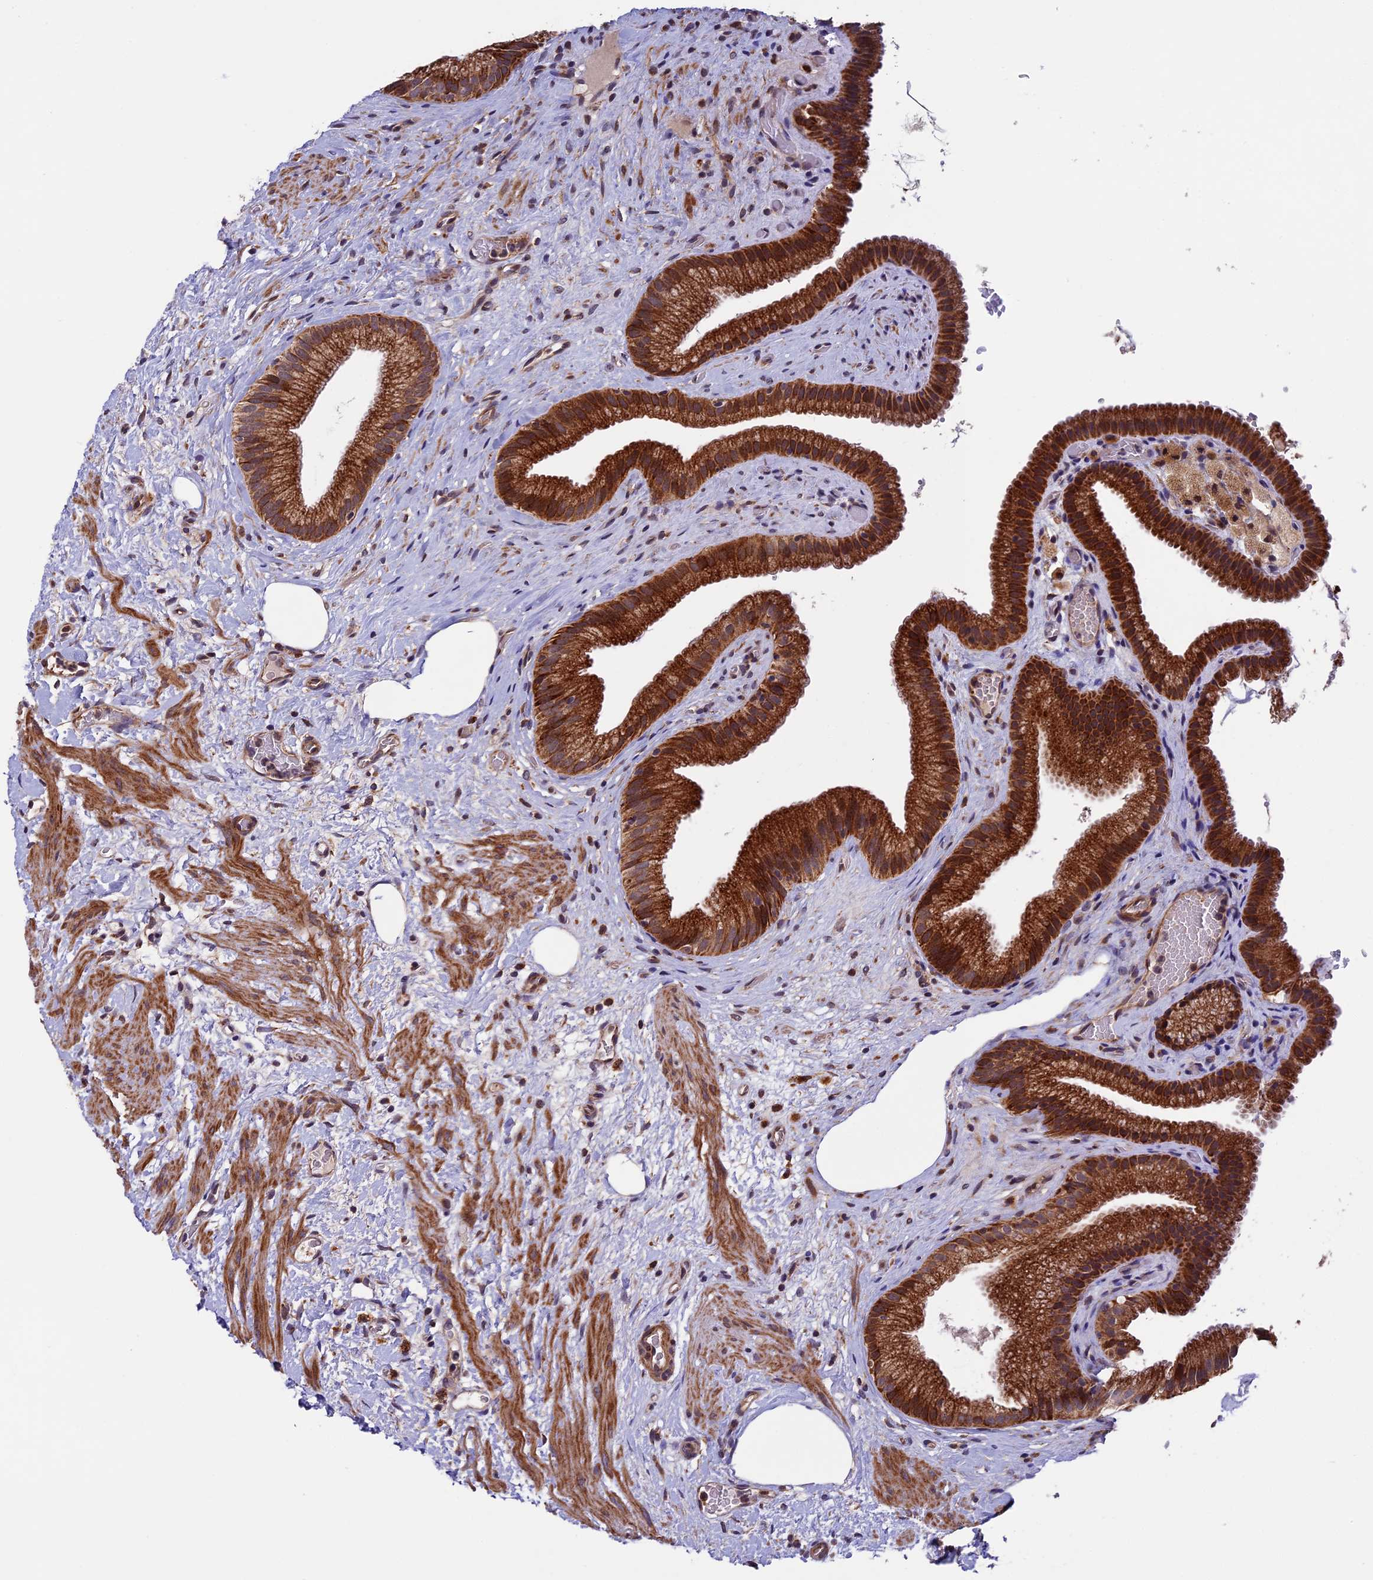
{"staining": {"intensity": "strong", "quantity": ">75%", "location": "cytoplasmic/membranous"}, "tissue": "gallbladder", "cell_type": "Glandular cells", "image_type": "normal", "snomed": [{"axis": "morphology", "description": "Normal tissue, NOS"}, {"axis": "morphology", "description": "Inflammation, NOS"}, {"axis": "topography", "description": "Gallbladder"}], "caption": "Strong cytoplasmic/membranous expression for a protein is seen in about >75% of glandular cells of unremarkable gallbladder using immunohistochemistry (IHC).", "gene": "RNF17", "patient": {"sex": "male", "age": 51}}